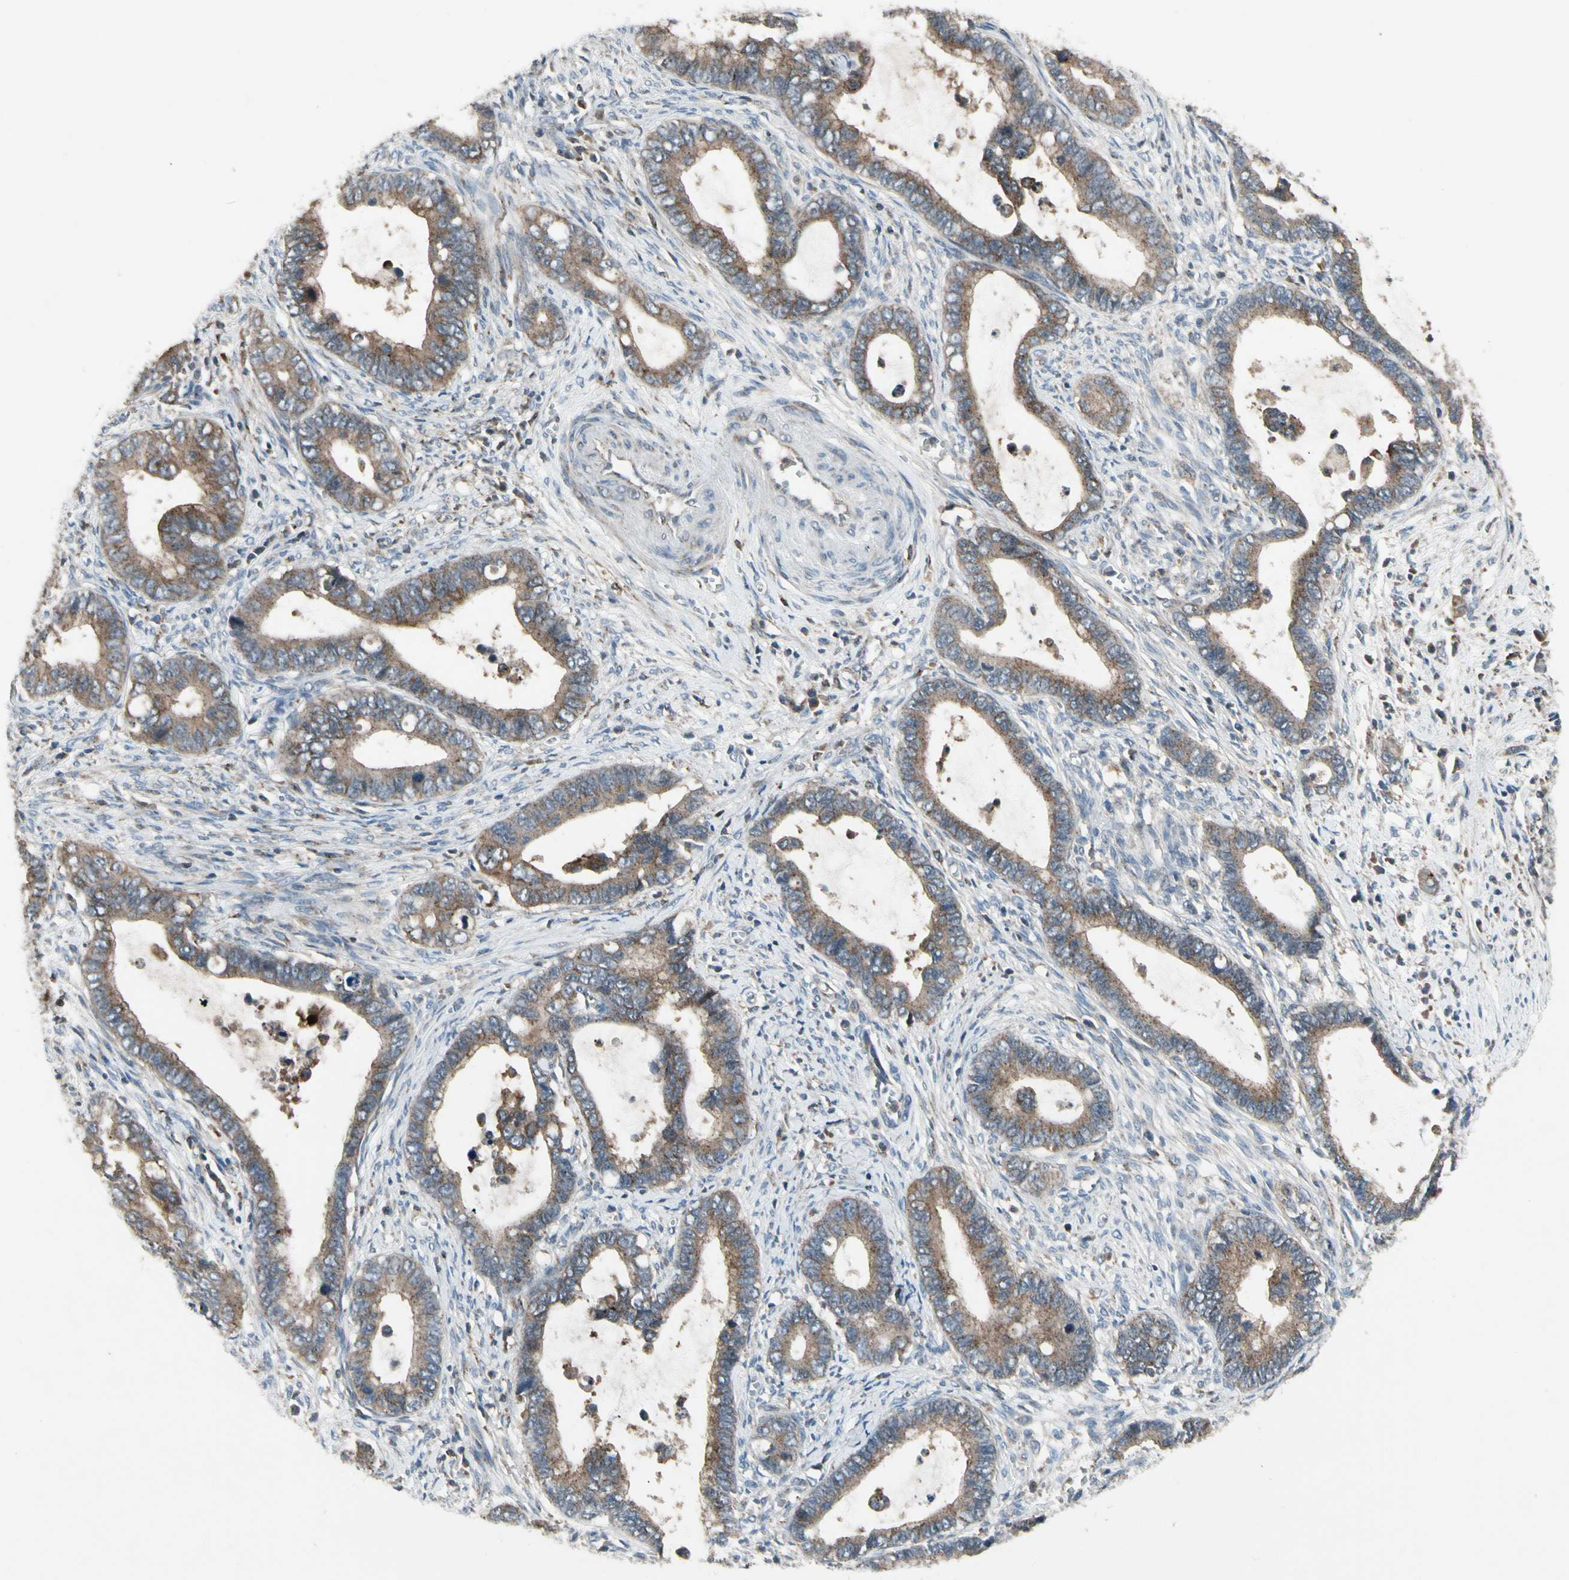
{"staining": {"intensity": "moderate", "quantity": ">75%", "location": "cytoplasmic/membranous"}, "tissue": "cervical cancer", "cell_type": "Tumor cells", "image_type": "cancer", "snomed": [{"axis": "morphology", "description": "Adenocarcinoma, NOS"}, {"axis": "topography", "description": "Cervix"}], "caption": "Adenocarcinoma (cervical) tissue demonstrates moderate cytoplasmic/membranous staining in approximately >75% of tumor cells Immunohistochemistry stains the protein in brown and the nuclei are stained blue.", "gene": "NMI", "patient": {"sex": "female", "age": 44}}